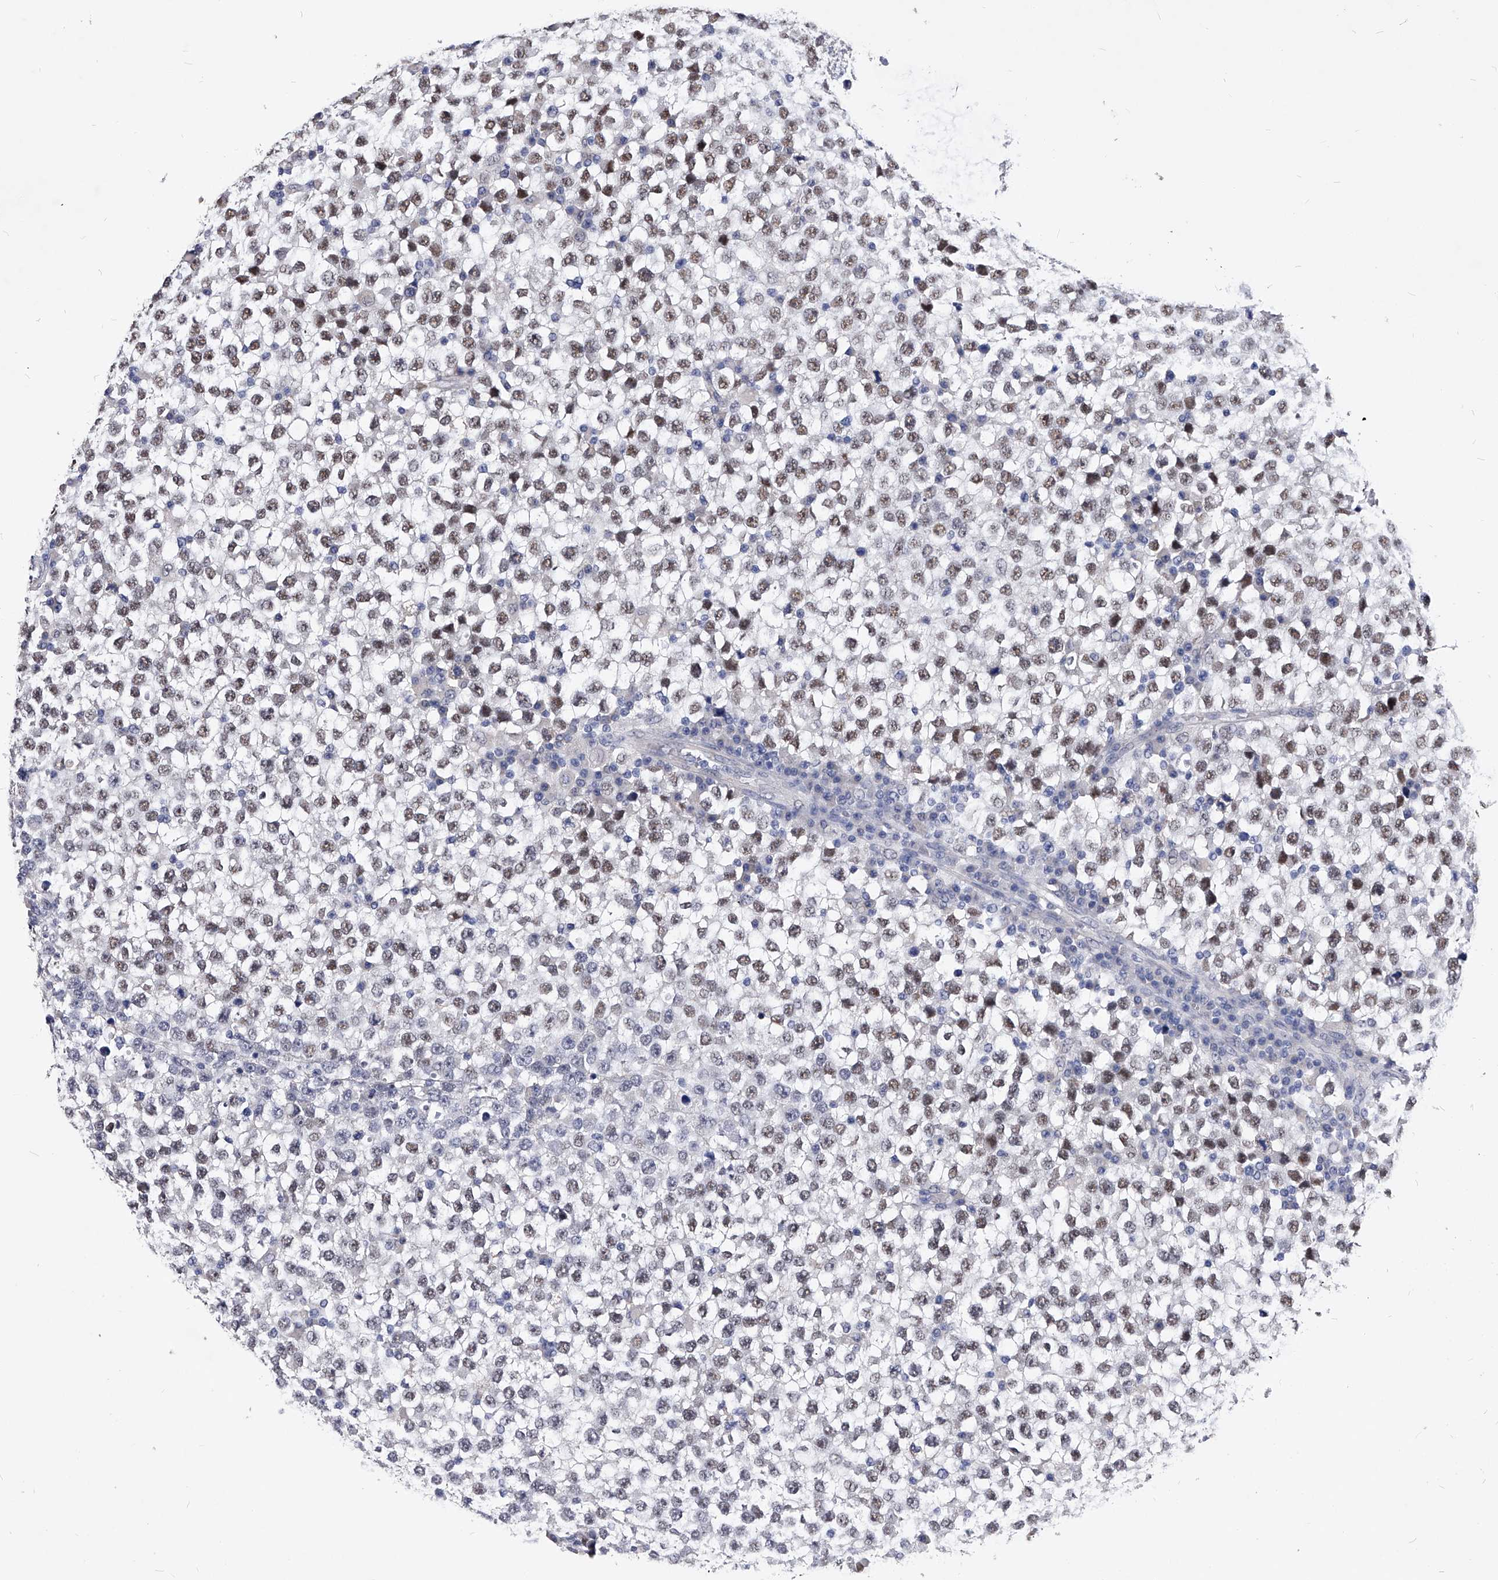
{"staining": {"intensity": "weak", "quantity": "25%-75%", "location": "nuclear"}, "tissue": "testis cancer", "cell_type": "Tumor cells", "image_type": "cancer", "snomed": [{"axis": "morphology", "description": "Seminoma, NOS"}, {"axis": "topography", "description": "Testis"}], "caption": "Immunohistochemistry (IHC) image of neoplastic tissue: human testis cancer (seminoma) stained using immunohistochemistry (IHC) demonstrates low levels of weak protein expression localized specifically in the nuclear of tumor cells, appearing as a nuclear brown color.", "gene": "ZNF529", "patient": {"sex": "male", "age": 65}}